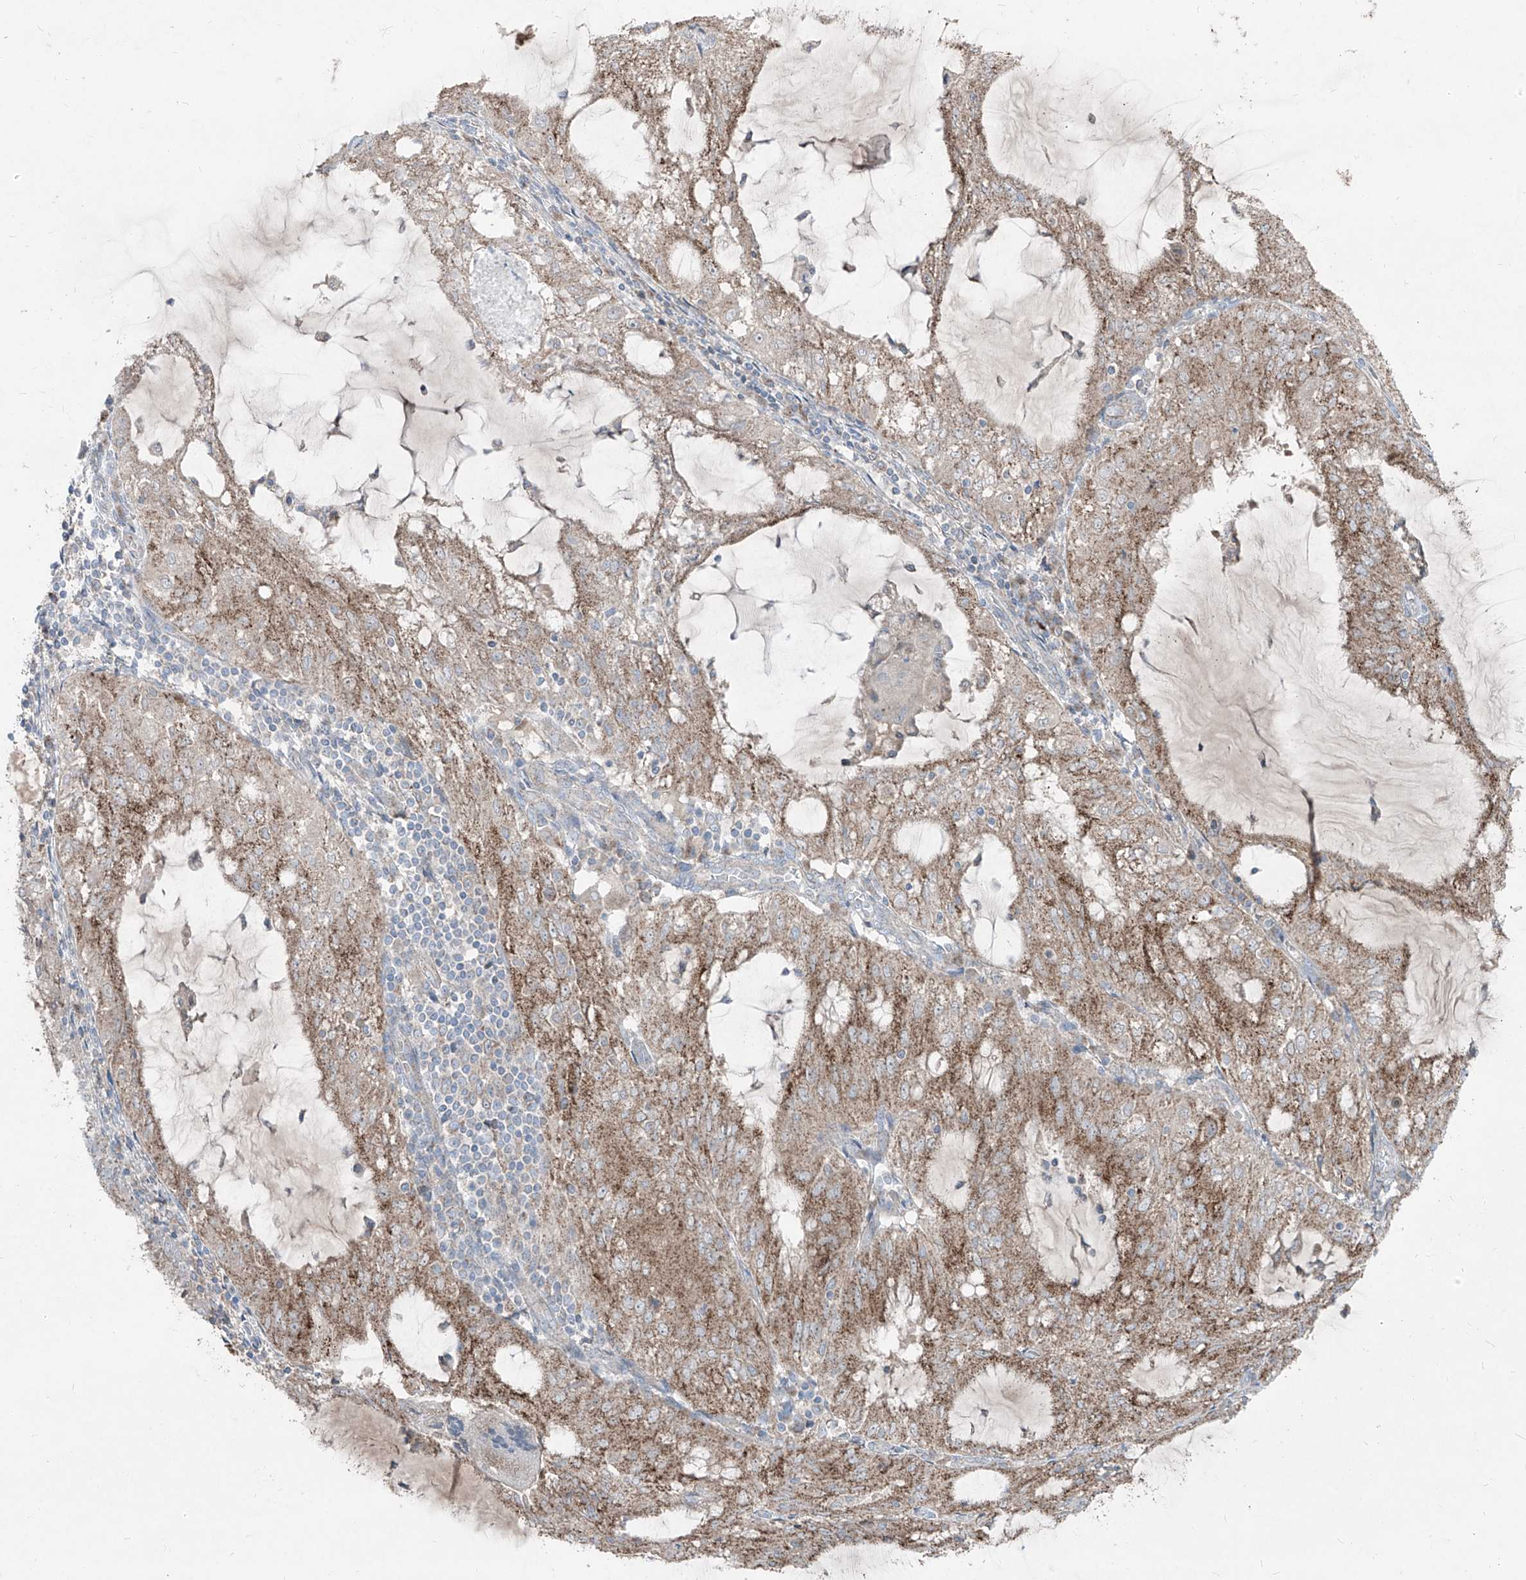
{"staining": {"intensity": "moderate", "quantity": "25%-75%", "location": "cytoplasmic/membranous"}, "tissue": "endometrial cancer", "cell_type": "Tumor cells", "image_type": "cancer", "snomed": [{"axis": "morphology", "description": "Adenocarcinoma, NOS"}, {"axis": "topography", "description": "Endometrium"}], "caption": "A micrograph of adenocarcinoma (endometrial) stained for a protein shows moderate cytoplasmic/membranous brown staining in tumor cells.", "gene": "ABCD3", "patient": {"sex": "female", "age": 81}}